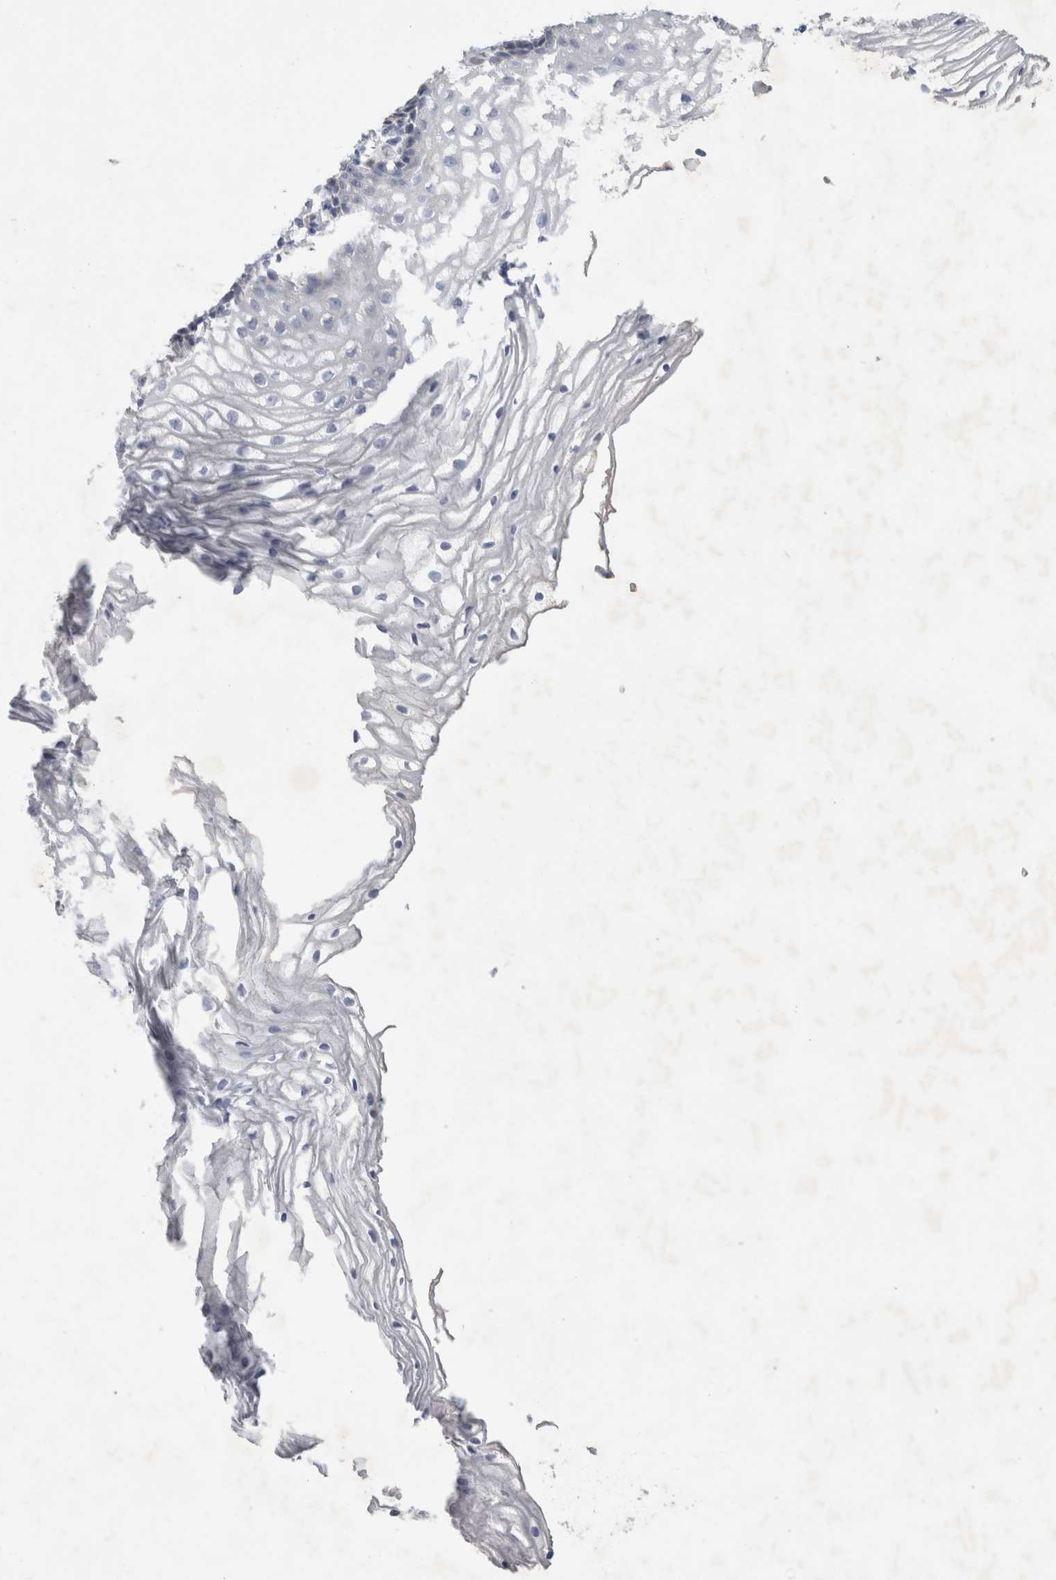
{"staining": {"intensity": "negative", "quantity": "none", "location": "none"}, "tissue": "vagina", "cell_type": "Squamous epithelial cells", "image_type": "normal", "snomed": [{"axis": "morphology", "description": "Normal tissue, NOS"}, {"axis": "topography", "description": "Vagina"}], "caption": "Vagina stained for a protein using immunohistochemistry (IHC) displays no expression squamous epithelial cells.", "gene": "FXYD7", "patient": {"sex": "female", "age": 60}}